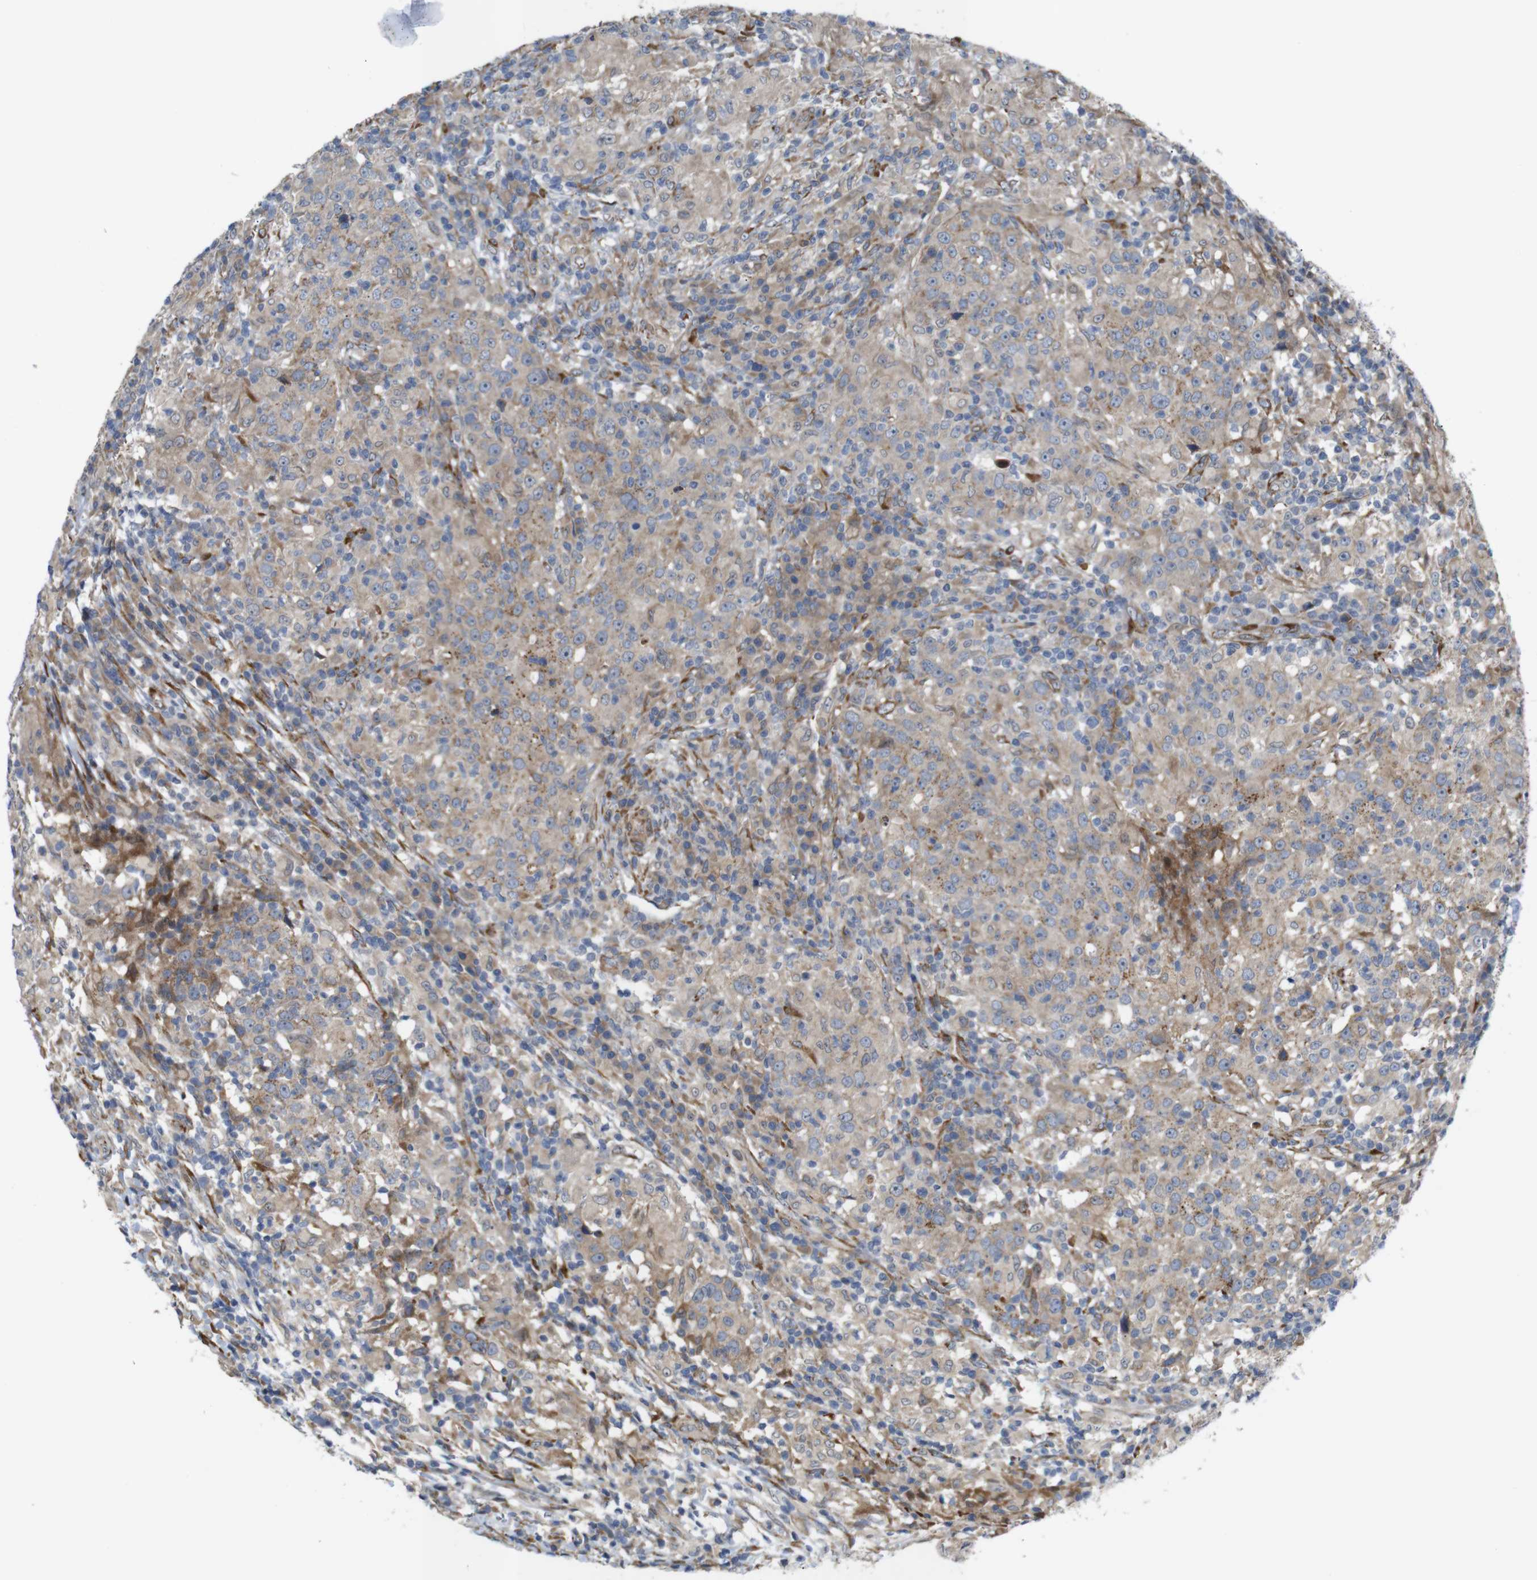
{"staining": {"intensity": "weak", "quantity": "25%-75%", "location": "cytoplasmic/membranous"}, "tissue": "head and neck cancer", "cell_type": "Tumor cells", "image_type": "cancer", "snomed": [{"axis": "morphology", "description": "Adenocarcinoma, NOS"}, {"axis": "topography", "description": "Salivary gland"}, {"axis": "topography", "description": "Head-Neck"}], "caption": "This is an image of immunohistochemistry (IHC) staining of head and neck cancer (adenocarcinoma), which shows weak positivity in the cytoplasmic/membranous of tumor cells.", "gene": "P3H2", "patient": {"sex": "female", "age": 65}}